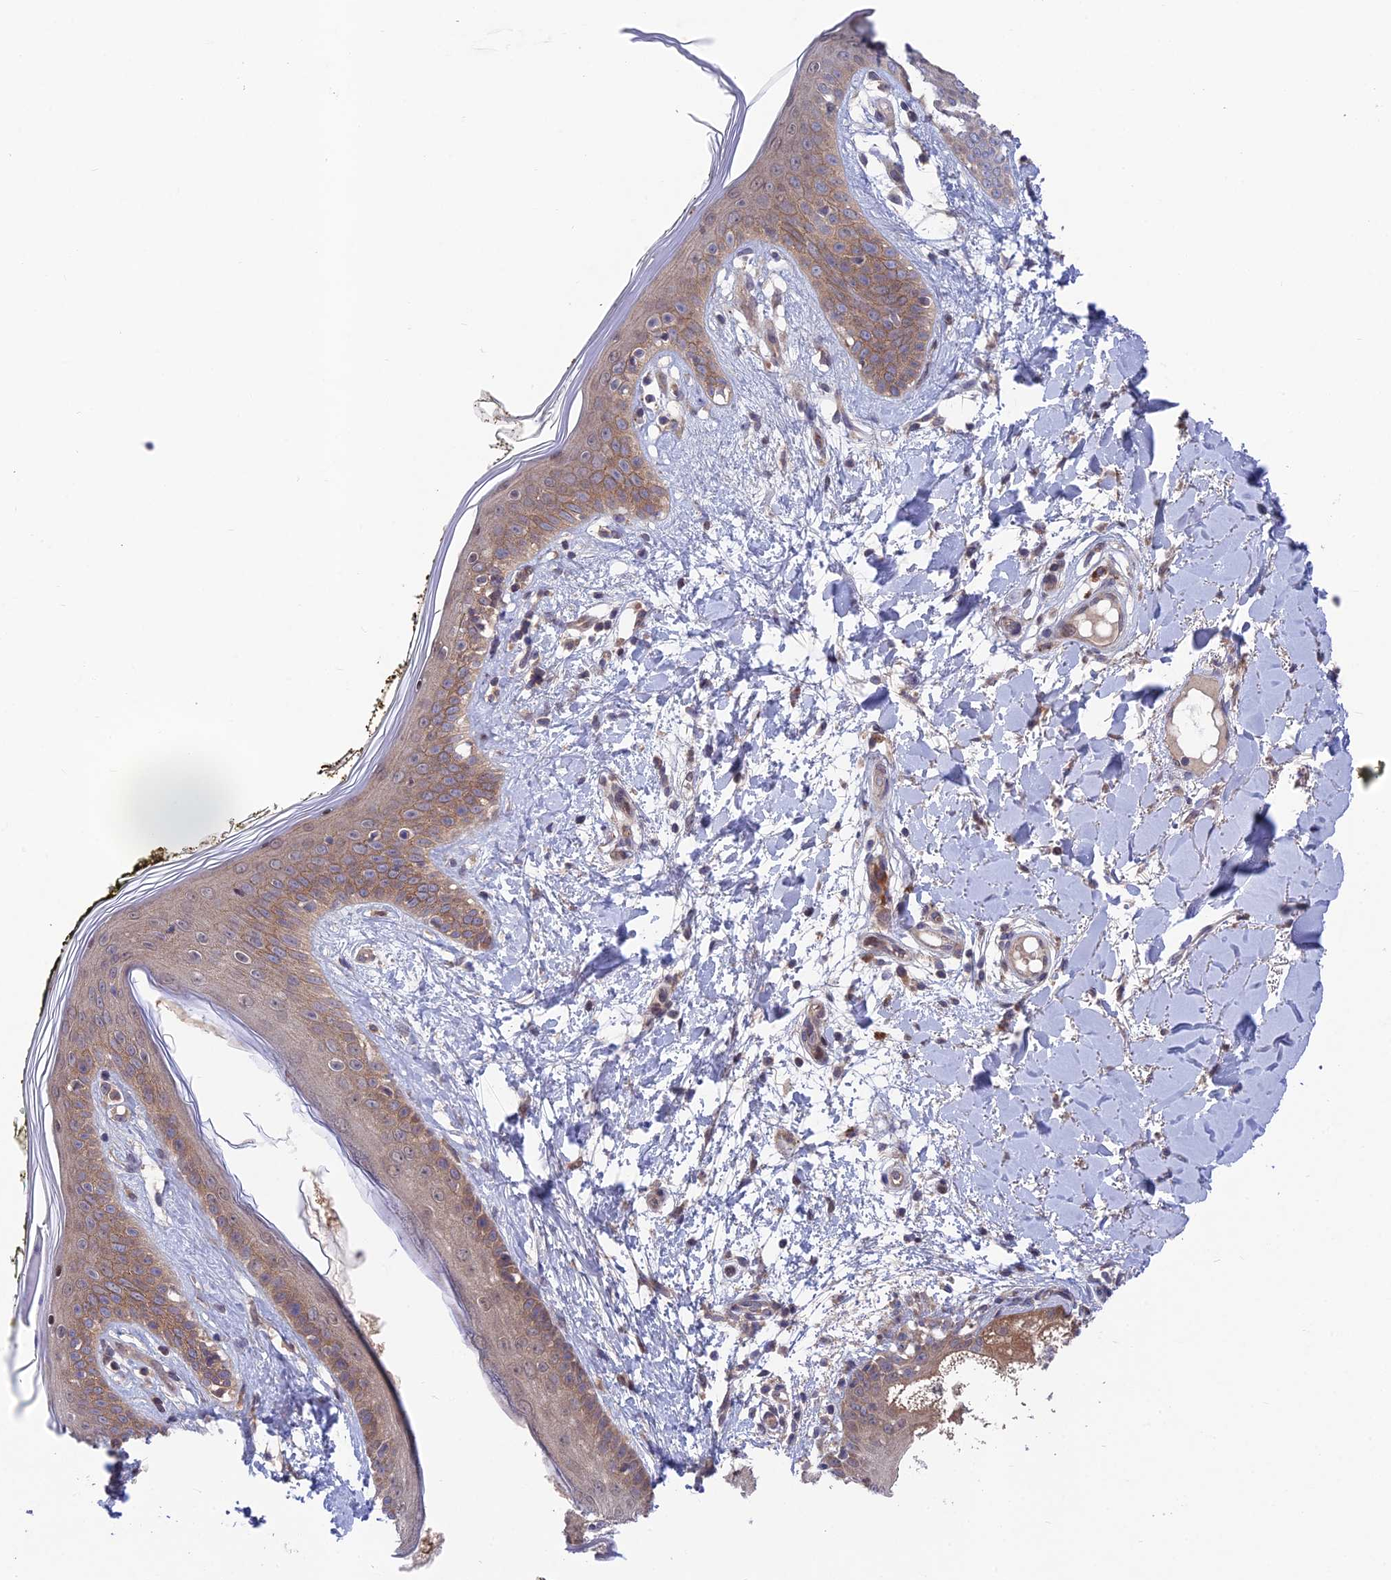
{"staining": {"intensity": "negative", "quantity": "none", "location": "none"}, "tissue": "skin", "cell_type": "Fibroblasts", "image_type": "normal", "snomed": [{"axis": "morphology", "description": "Normal tissue, NOS"}, {"axis": "topography", "description": "Skin"}], "caption": "Histopathology image shows no significant protein staining in fibroblasts of benign skin. (Immunohistochemistry, brightfield microscopy, high magnification).", "gene": "UROS", "patient": {"sex": "female", "age": 34}}